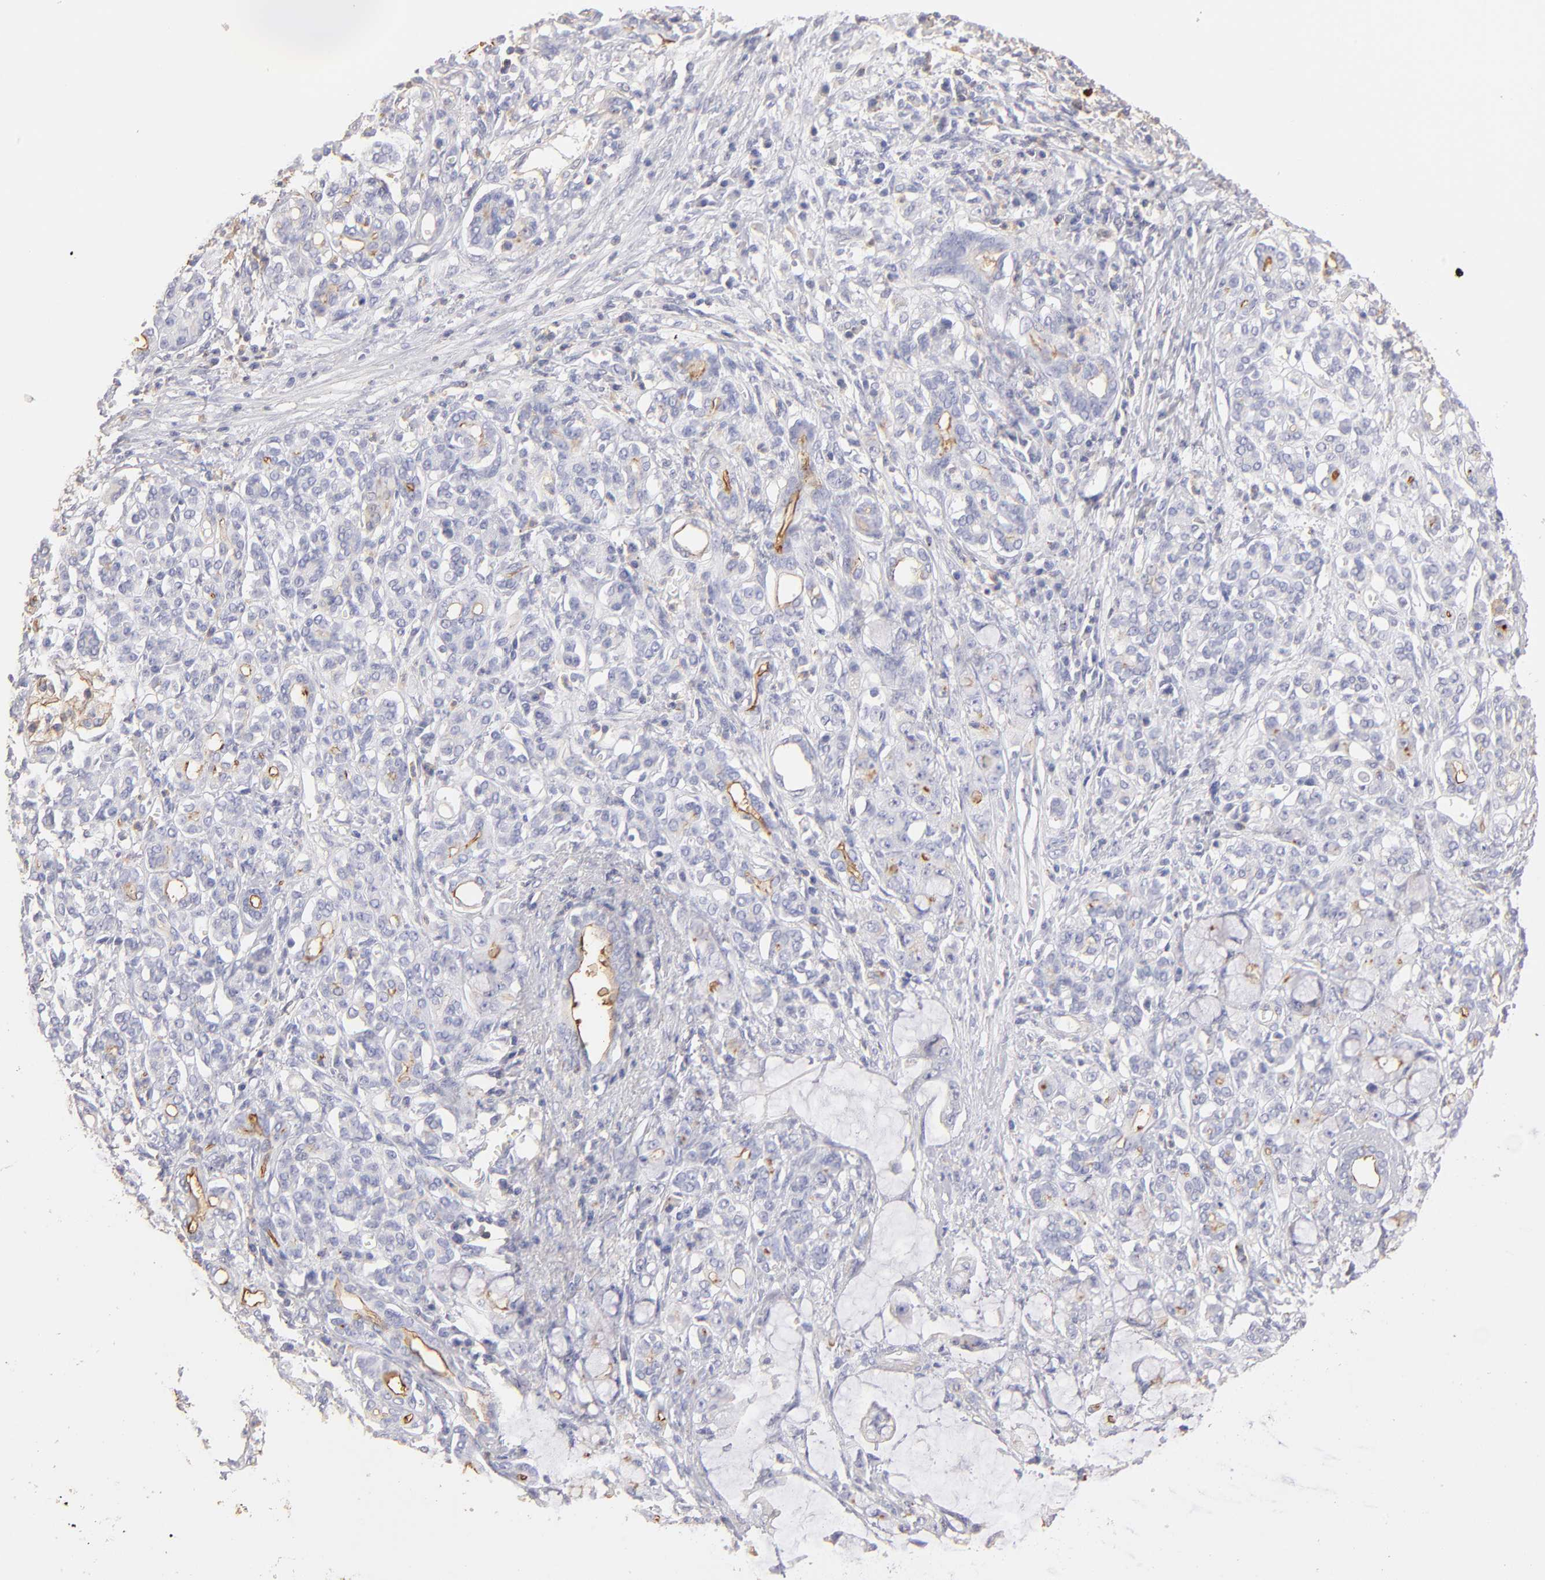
{"staining": {"intensity": "negative", "quantity": "none", "location": "none"}, "tissue": "pancreatic cancer", "cell_type": "Tumor cells", "image_type": "cancer", "snomed": [{"axis": "morphology", "description": "Adenocarcinoma, NOS"}, {"axis": "topography", "description": "Pancreas"}], "caption": "Pancreatic cancer was stained to show a protein in brown. There is no significant positivity in tumor cells.", "gene": "ABCB1", "patient": {"sex": "female", "age": 73}}